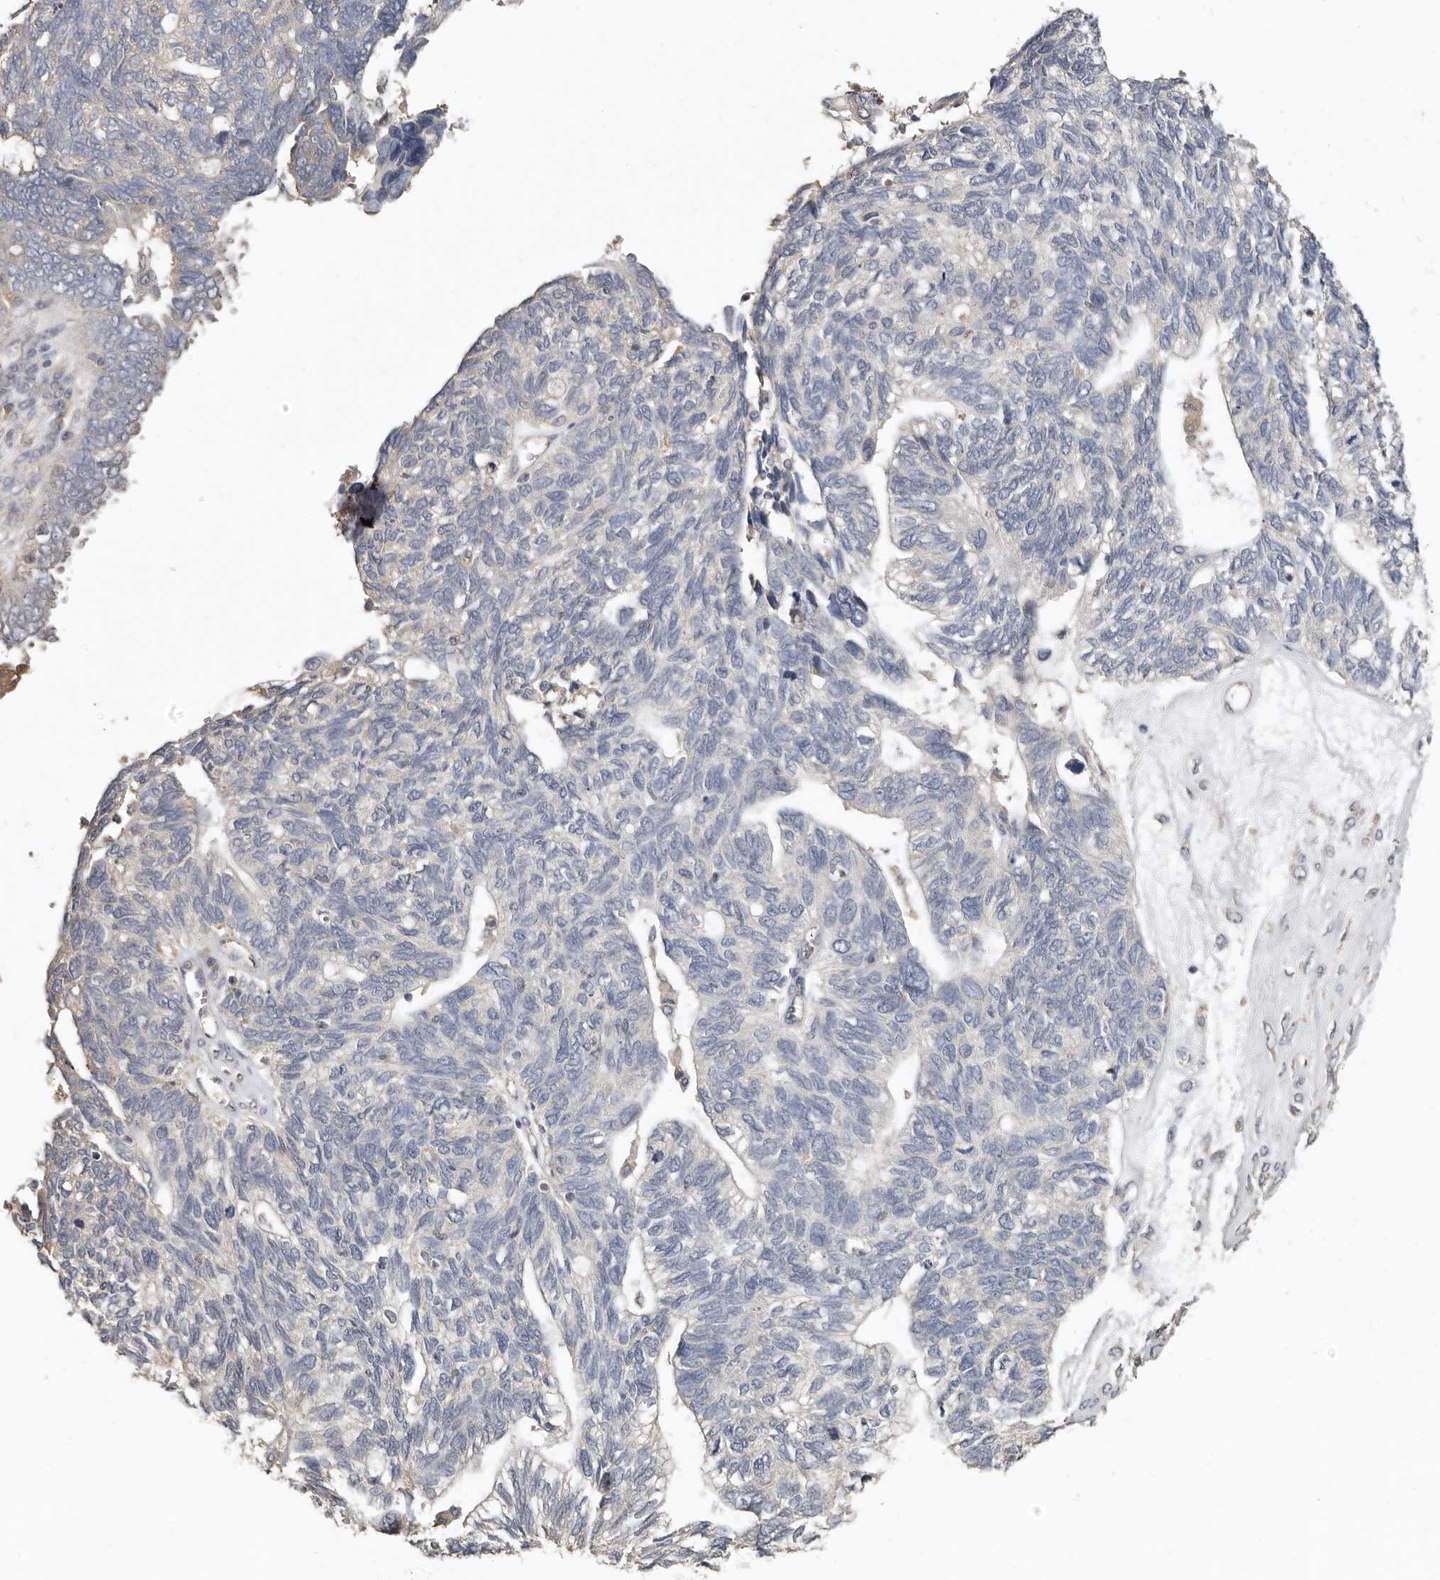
{"staining": {"intensity": "negative", "quantity": "none", "location": "none"}, "tissue": "ovarian cancer", "cell_type": "Tumor cells", "image_type": "cancer", "snomed": [{"axis": "morphology", "description": "Cystadenocarcinoma, serous, NOS"}, {"axis": "topography", "description": "Ovary"}], "caption": "High power microscopy photomicrograph of an IHC photomicrograph of serous cystadenocarcinoma (ovarian), revealing no significant positivity in tumor cells.", "gene": "FLCN", "patient": {"sex": "female", "age": 79}}